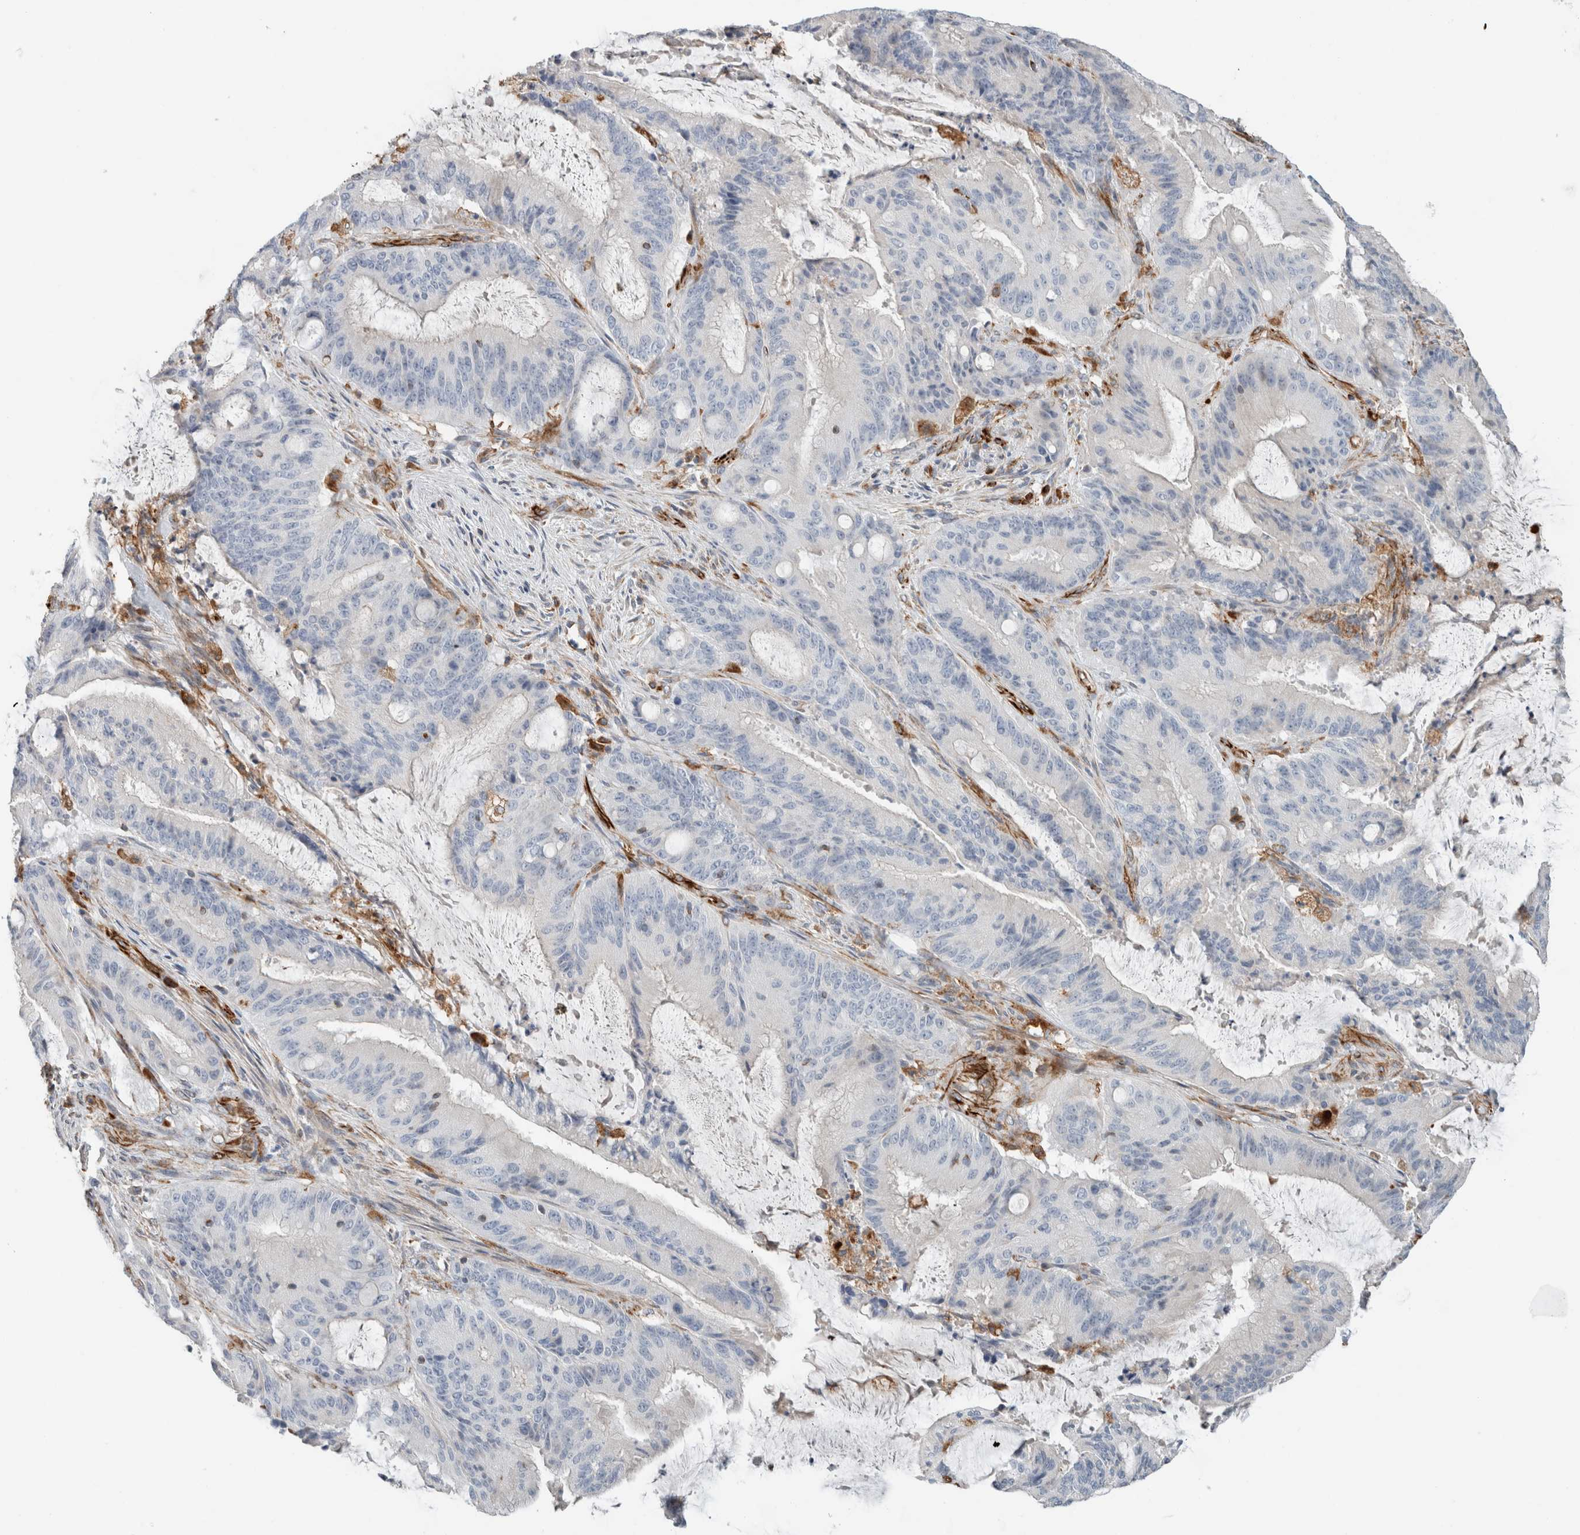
{"staining": {"intensity": "negative", "quantity": "none", "location": "none"}, "tissue": "liver cancer", "cell_type": "Tumor cells", "image_type": "cancer", "snomed": [{"axis": "morphology", "description": "Normal tissue, NOS"}, {"axis": "morphology", "description": "Cholangiocarcinoma"}, {"axis": "topography", "description": "Liver"}, {"axis": "topography", "description": "Peripheral nerve tissue"}], "caption": "Immunohistochemical staining of human liver cholangiocarcinoma exhibits no significant expression in tumor cells.", "gene": "LY86", "patient": {"sex": "female", "age": 73}}